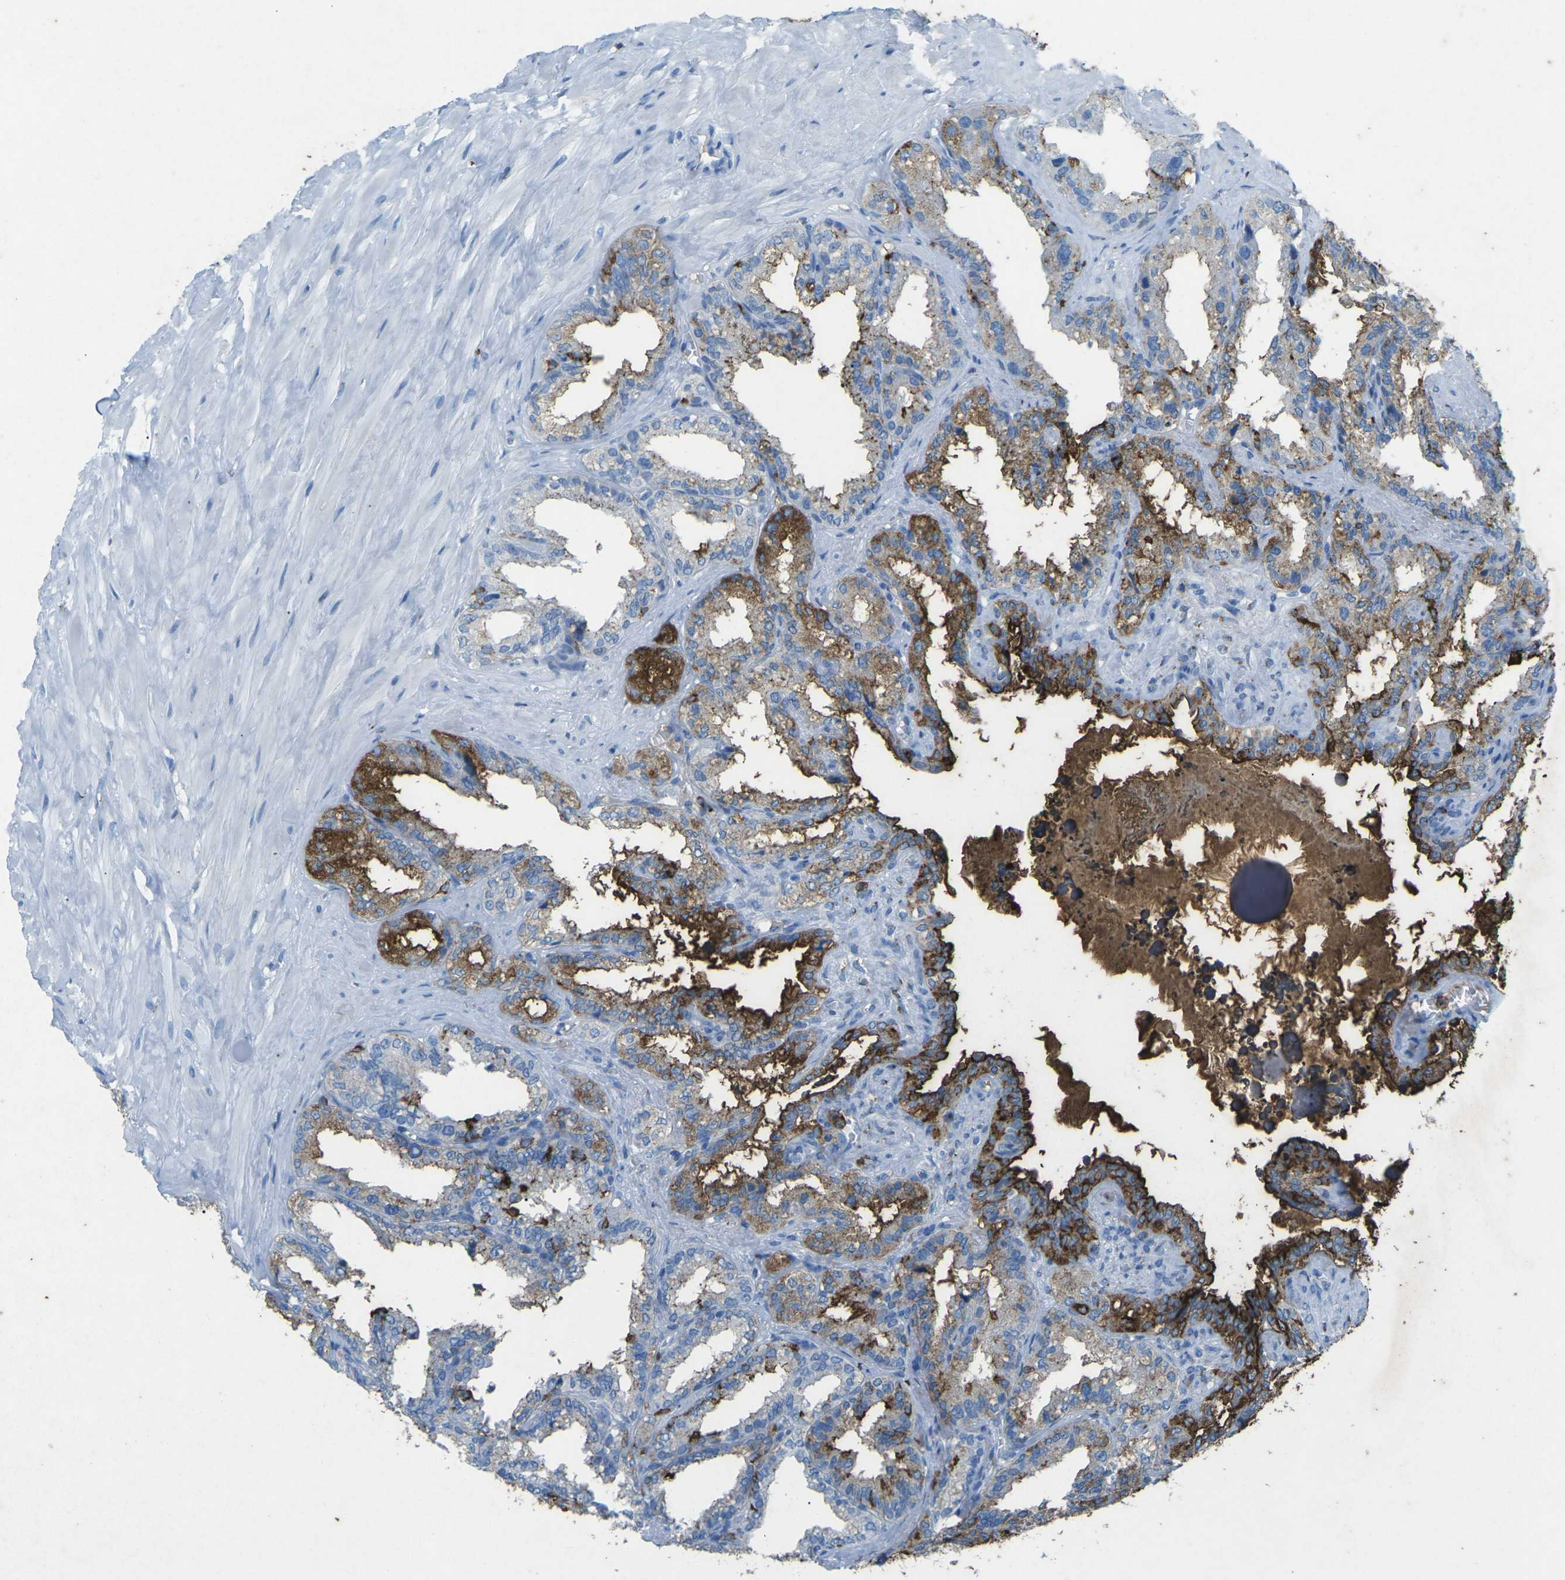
{"staining": {"intensity": "strong", "quantity": "25%-75%", "location": "cytoplasmic/membranous"}, "tissue": "seminal vesicle", "cell_type": "Glandular cells", "image_type": "normal", "snomed": [{"axis": "morphology", "description": "Normal tissue, NOS"}, {"axis": "topography", "description": "Seminal veicle"}], "caption": "Protein expression analysis of benign human seminal vesicle reveals strong cytoplasmic/membranous staining in about 25%-75% of glandular cells. The protein of interest is stained brown, and the nuclei are stained in blue (DAB (3,3'-diaminobenzidine) IHC with brightfield microscopy, high magnification).", "gene": "CTAGE1", "patient": {"sex": "male", "age": 64}}